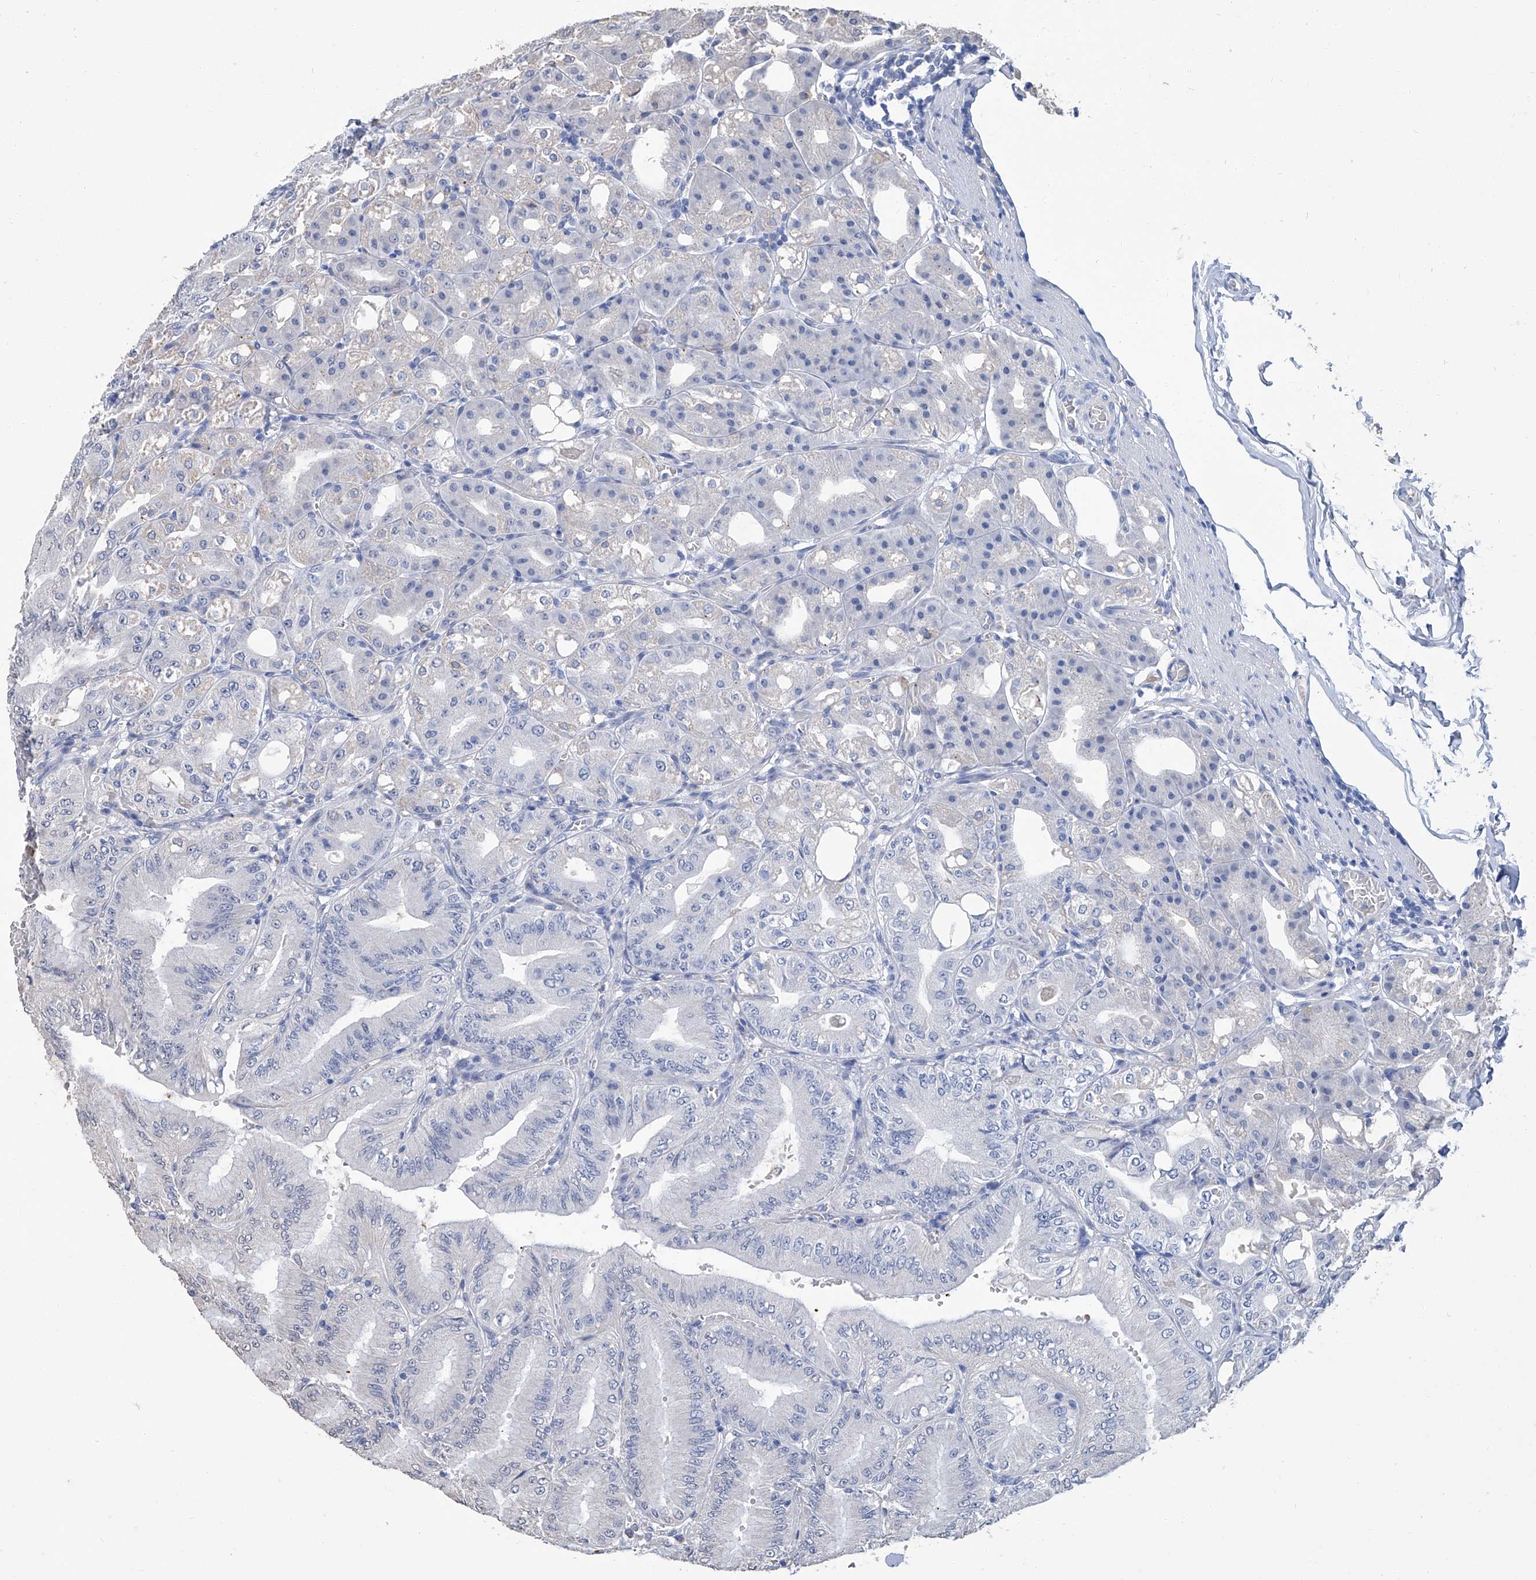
{"staining": {"intensity": "negative", "quantity": "none", "location": "none"}, "tissue": "stomach", "cell_type": "Glandular cells", "image_type": "normal", "snomed": [{"axis": "morphology", "description": "Normal tissue, NOS"}, {"axis": "topography", "description": "Stomach, lower"}], "caption": "The immunohistochemistry (IHC) micrograph has no significant positivity in glandular cells of stomach.", "gene": "GPT", "patient": {"sex": "male", "age": 71}}